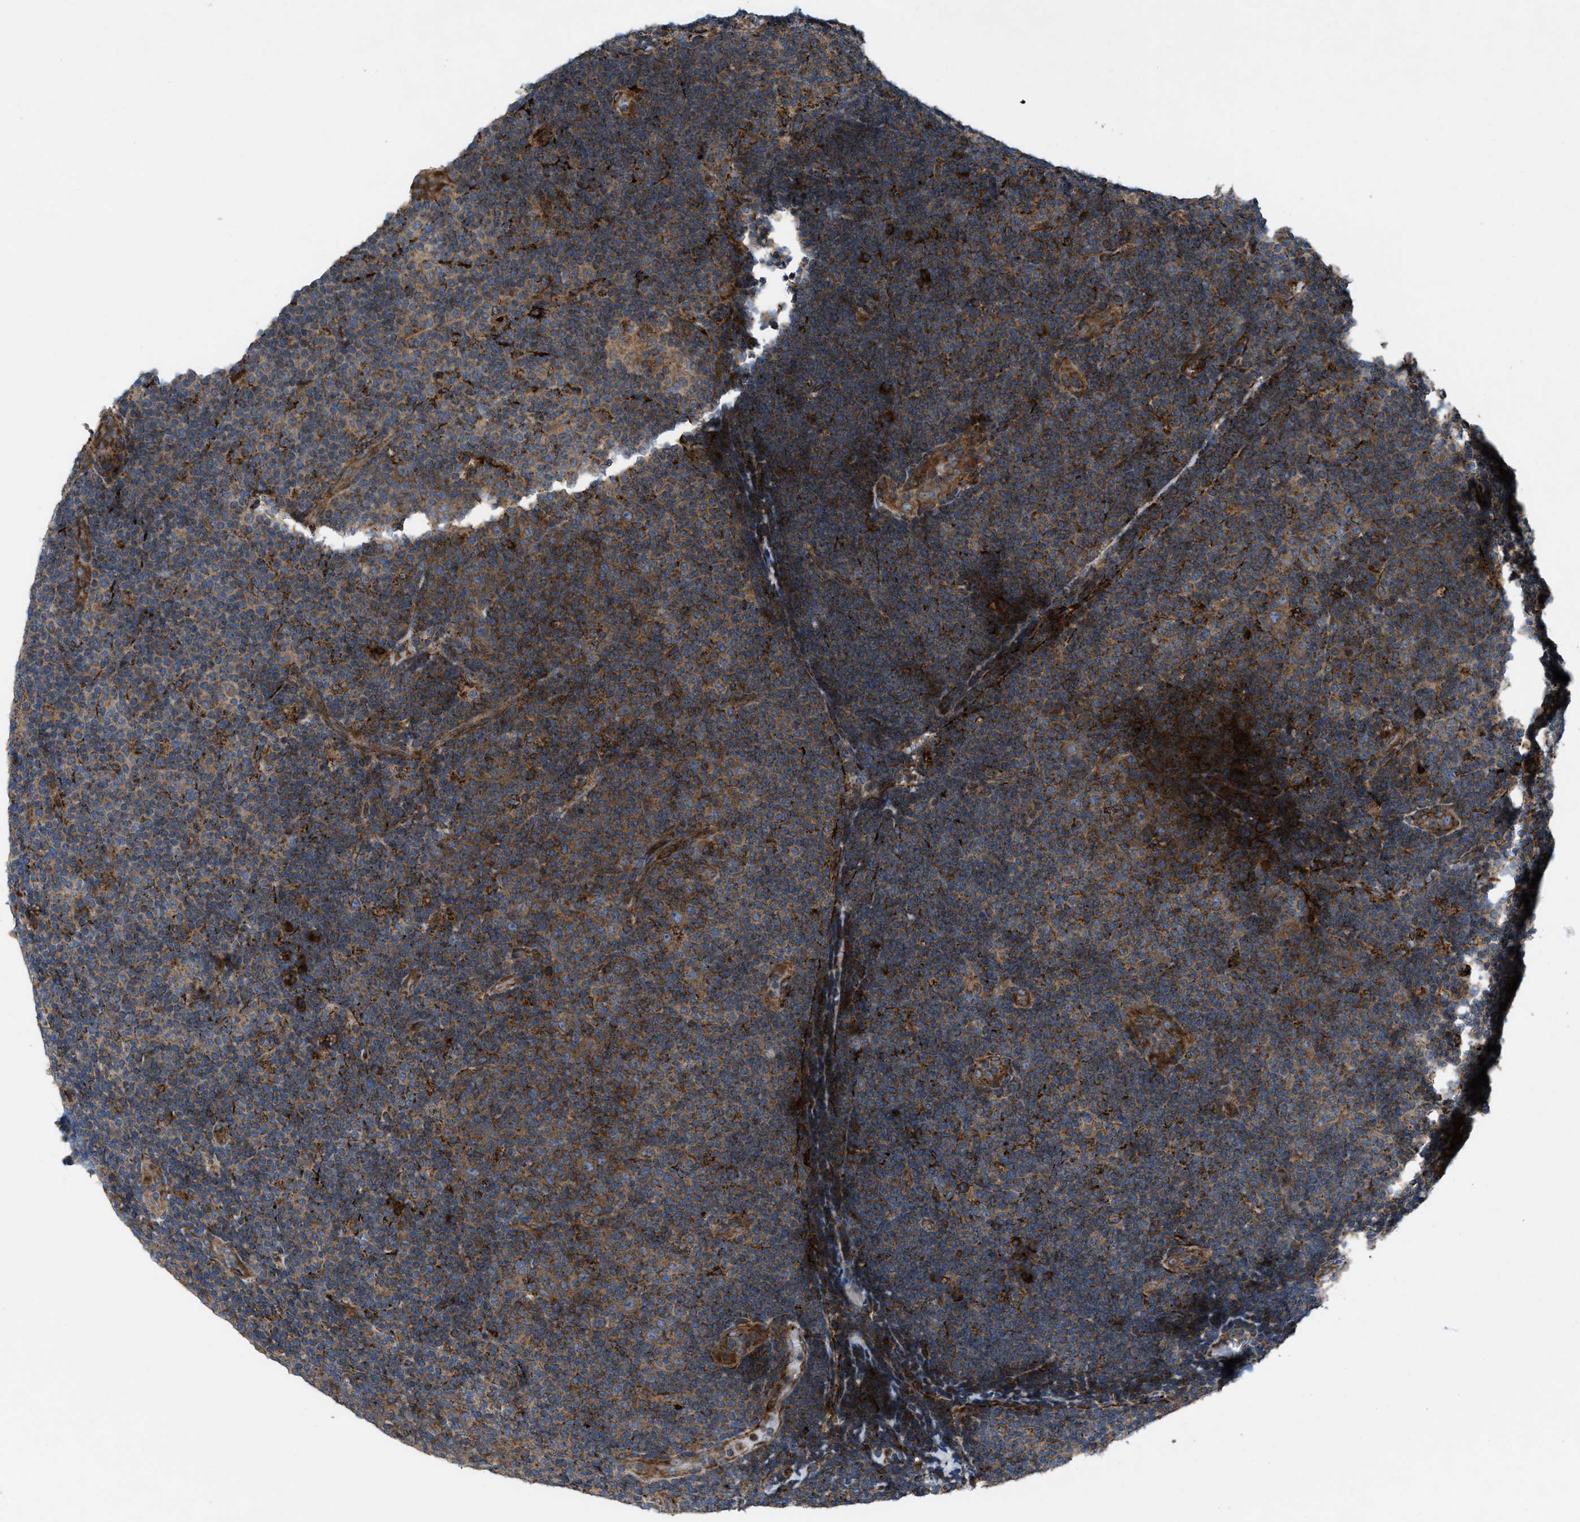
{"staining": {"intensity": "moderate", "quantity": ">75%", "location": "cytoplasmic/membranous"}, "tissue": "lymphoma", "cell_type": "Tumor cells", "image_type": "cancer", "snomed": [{"axis": "morphology", "description": "Malignant lymphoma, non-Hodgkin's type, Low grade"}, {"axis": "topography", "description": "Lymph node"}], "caption": "This is an image of immunohistochemistry (IHC) staining of lymphoma, which shows moderate positivity in the cytoplasmic/membranous of tumor cells.", "gene": "PER3", "patient": {"sex": "male", "age": 83}}